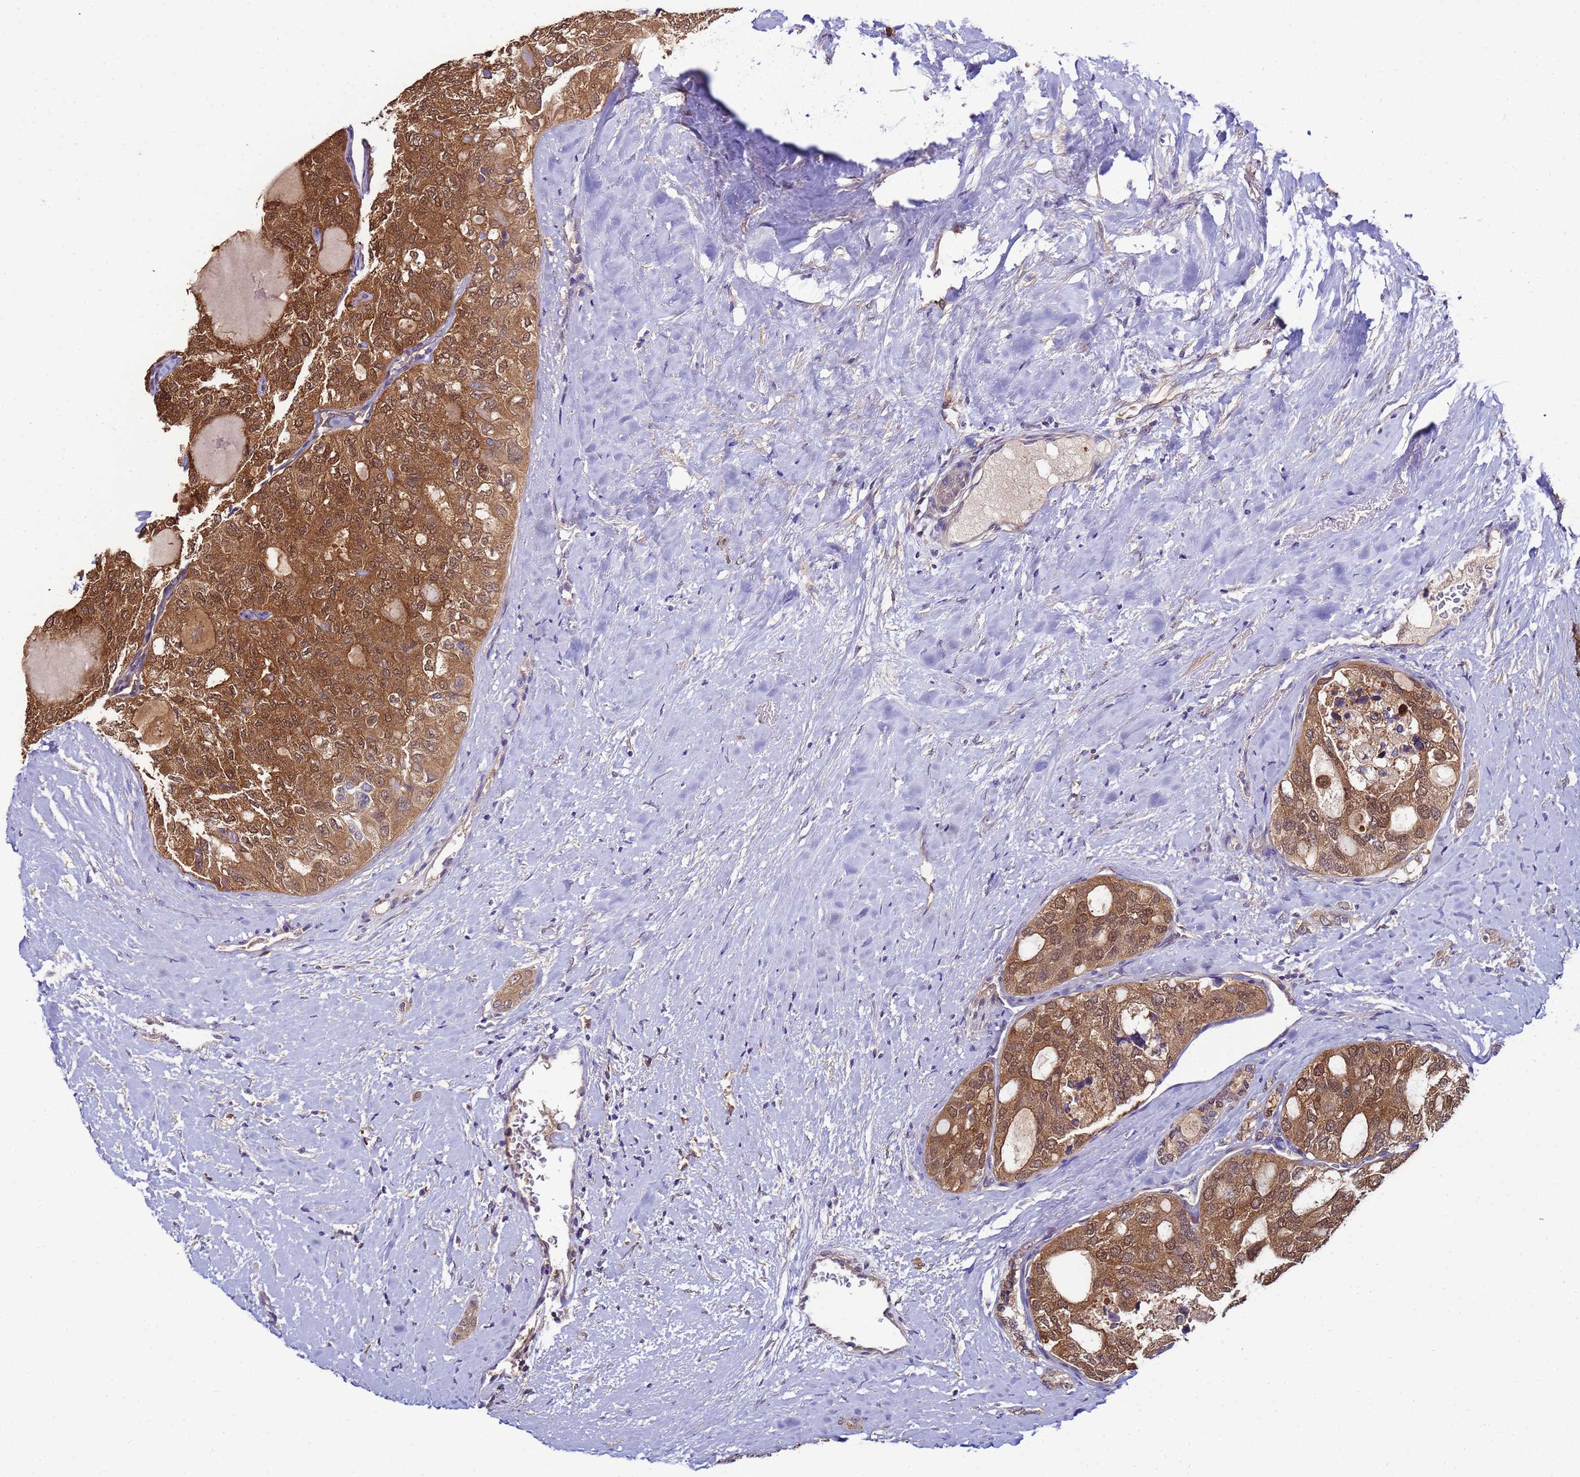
{"staining": {"intensity": "moderate", "quantity": ">75%", "location": "cytoplasmic/membranous,nuclear"}, "tissue": "thyroid cancer", "cell_type": "Tumor cells", "image_type": "cancer", "snomed": [{"axis": "morphology", "description": "Follicular adenoma carcinoma, NOS"}, {"axis": "topography", "description": "Thyroid gland"}], "caption": "Tumor cells reveal medium levels of moderate cytoplasmic/membranous and nuclear staining in about >75% of cells in human follicular adenoma carcinoma (thyroid). The protein of interest is stained brown, and the nuclei are stained in blue (DAB IHC with brightfield microscopy, high magnification).", "gene": "NAXE", "patient": {"sex": "male", "age": 75}}